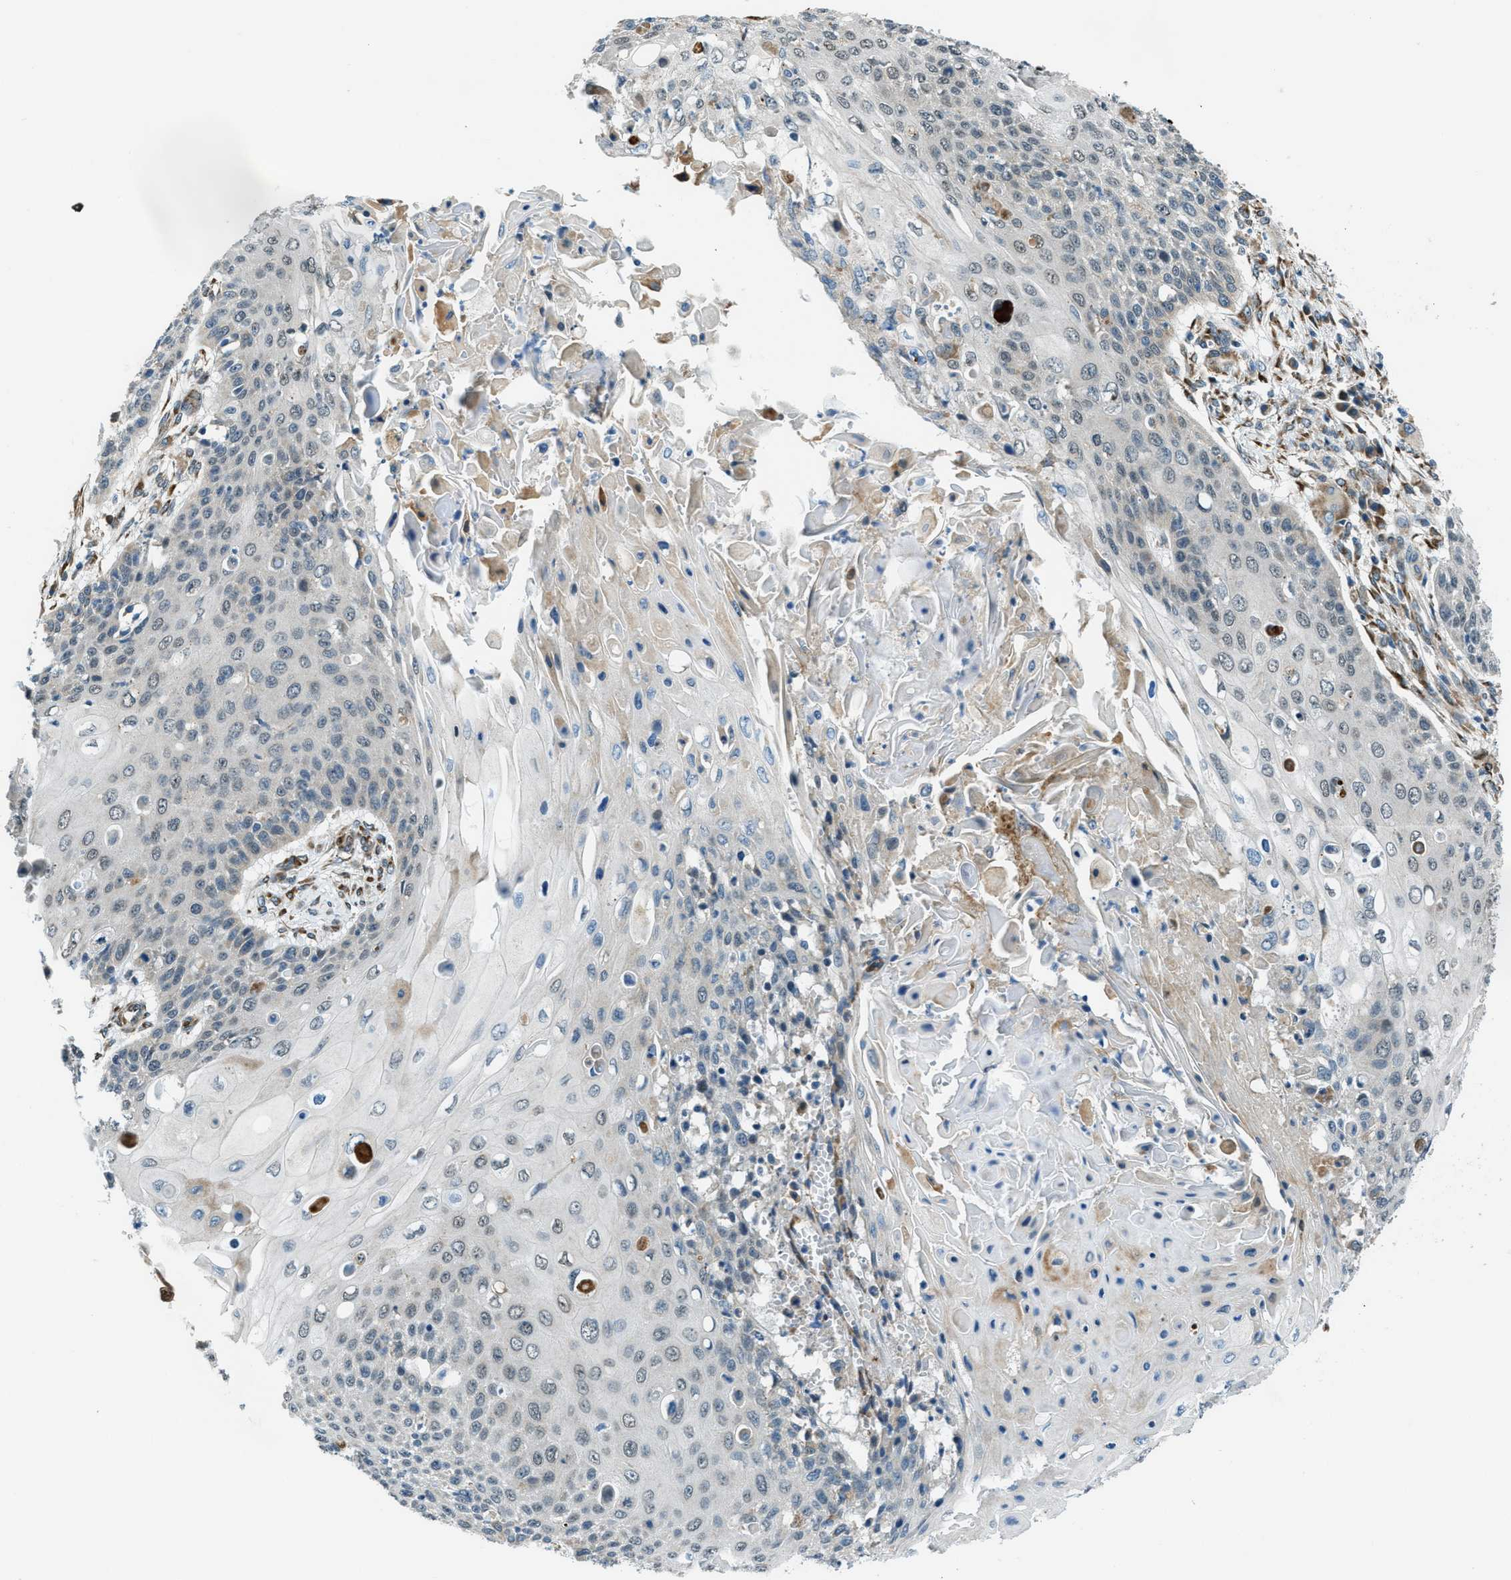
{"staining": {"intensity": "negative", "quantity": "none", "location": "none"}, "tissue": "cervical cancer", "cell_type": "Tumor cells", "image_type": "cancer", "snomed": [{"axis": "morphology", "description": "Squamous cell carcinoma, NOS"}, {"axis": "topography", "description": "Cervix"}], "caption": "DAB immunohistochemical staining of squamous cell carcinoma (cervical) shows no significant staining in tumor cells.", "gene": "GINM1", "patient": {"sex": "female", "age": 39}}